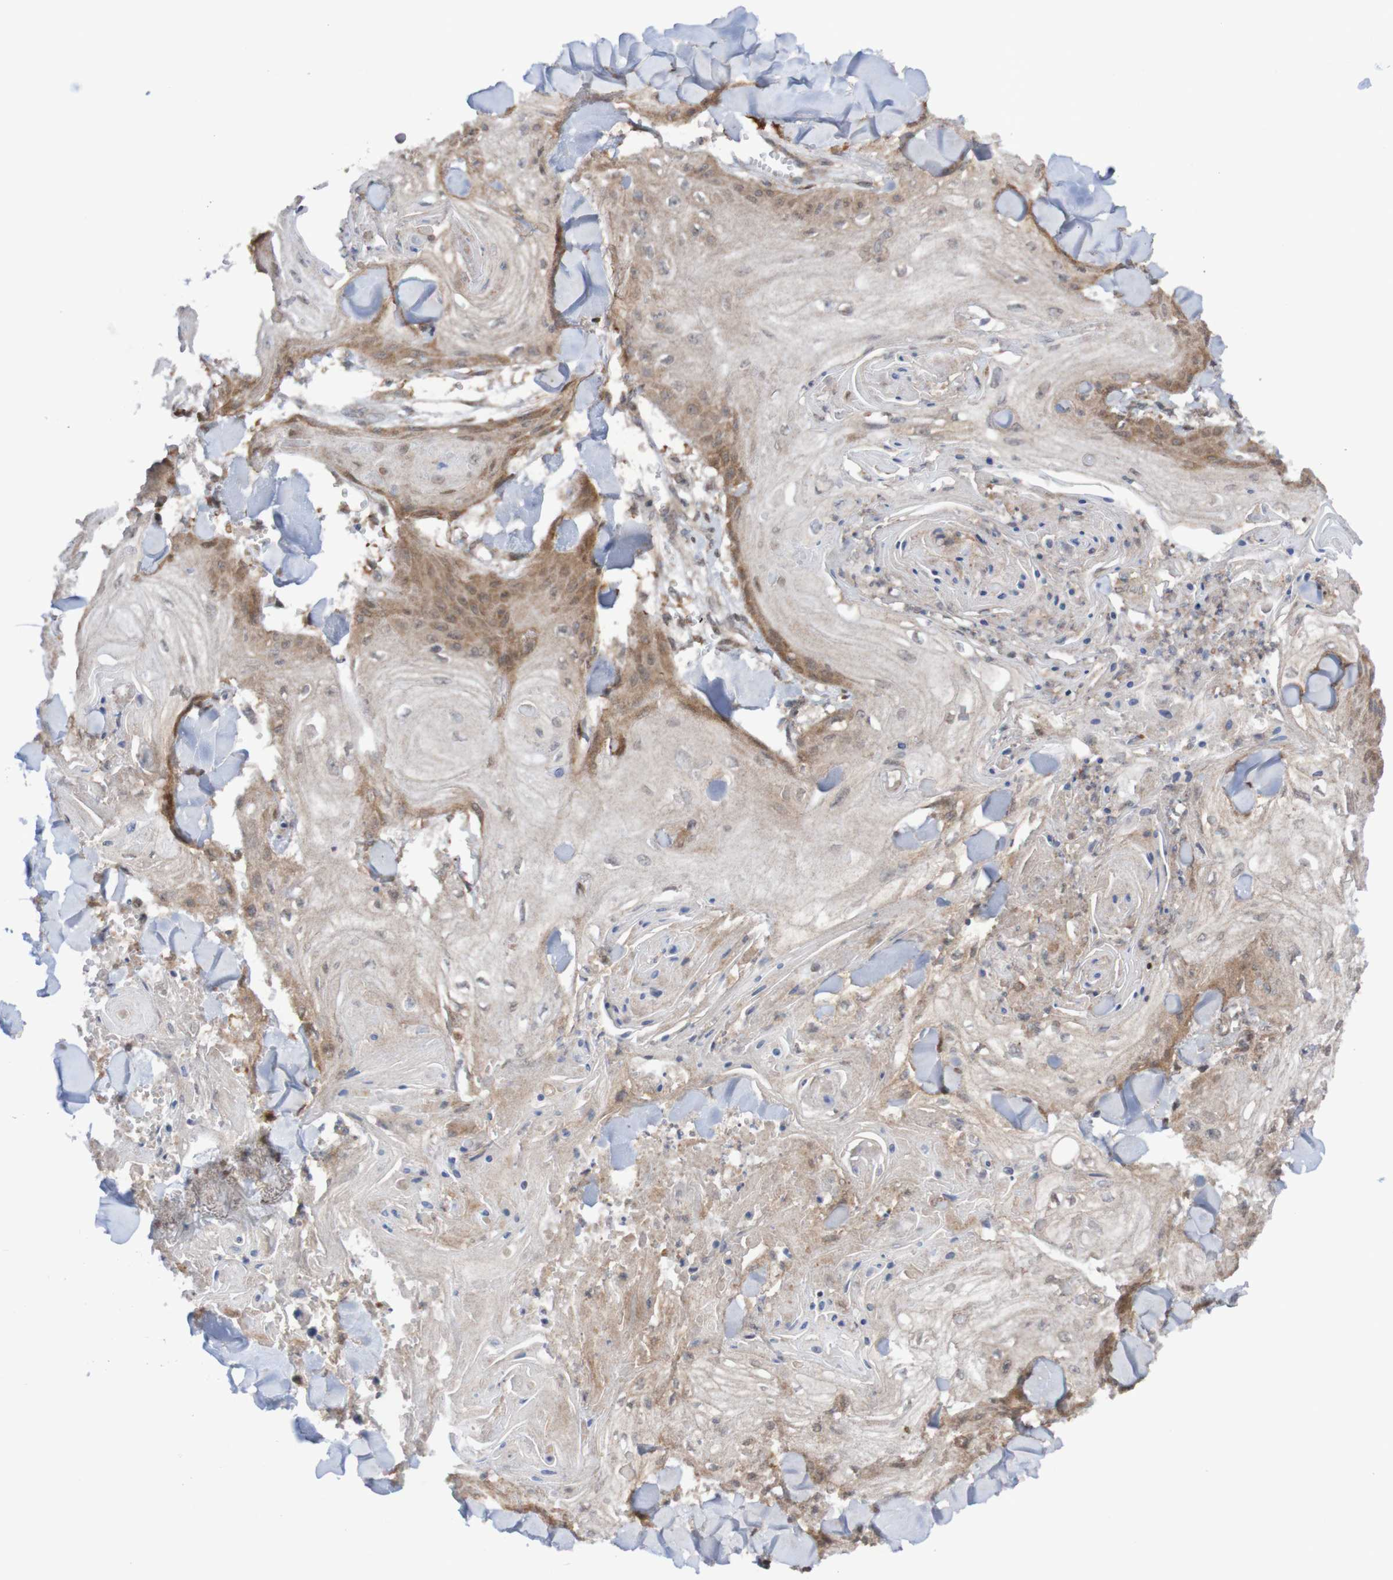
{"staining": {"intensity": "moderate", "quantity": "25%-75%", "location": "cytoplasmic/membranous"}, "tissue": "skin cancer", "cell_type": "Tumor cells", "image_type": "cancer", "snomed": [{"axis": "morphology", "description": "Squamous cell carcinoma, NOS"}, {"axis": "topography", "description": "Skin"}], "caption": "The photomicrograph demonstrates staining of skin cancer, revealing moderate cytoplasmic/membranous protein positivity (brown color) within tumor cells. Nuclei are stained in blue.", "gene": "ITLN1", "patient": {"sex": "male", "age": 74}}